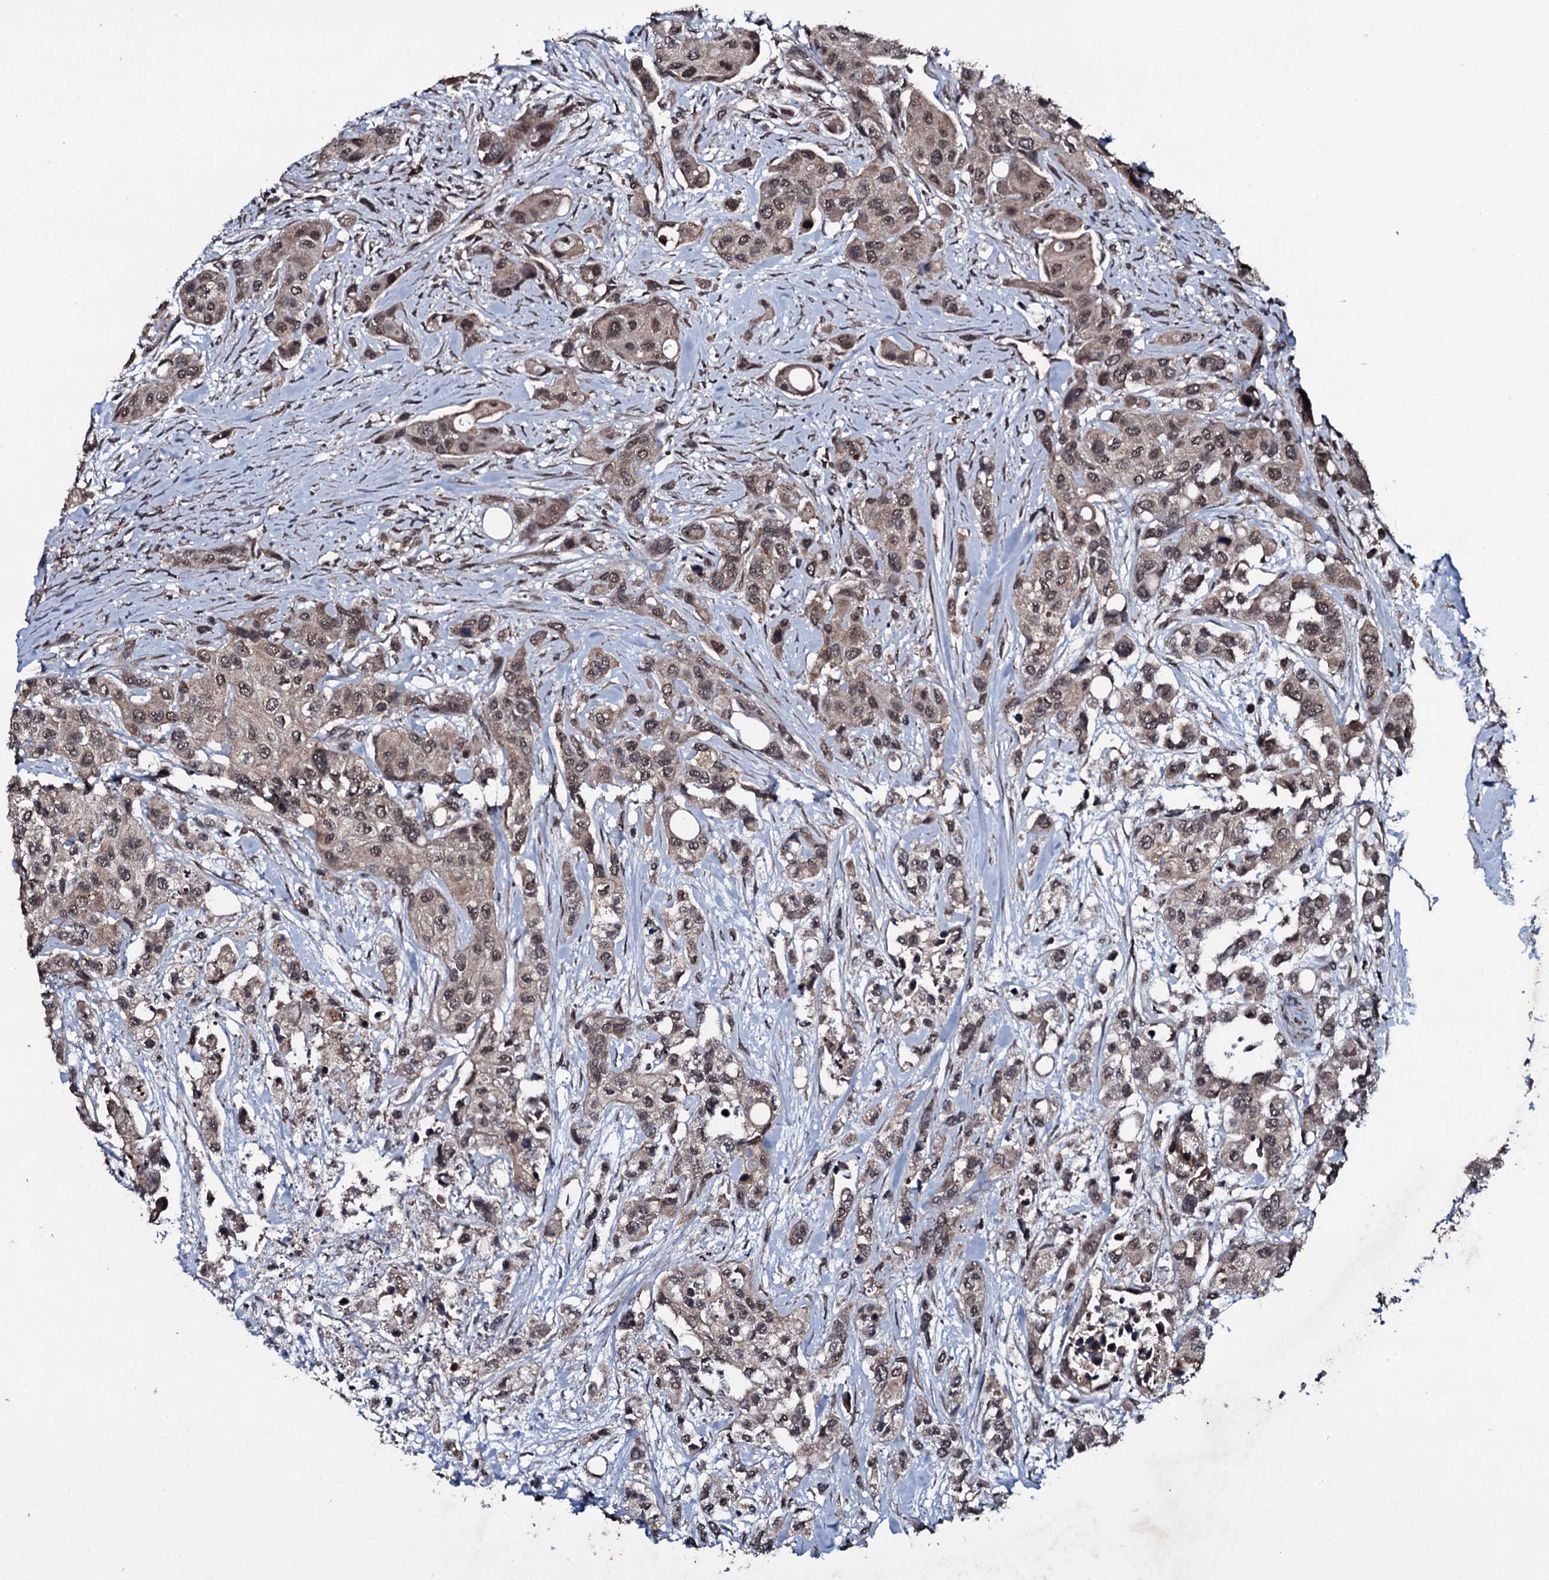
{"staining": {"intensity": "moderate", "quantity": ">75%", "location": "cytoplasmic/membranous,nuclear"}, "tissue": "urothelial cancer", "cell_type": "Tumor cells", "image_type": "cancer", "snomed": [{"axis": "morphology", "description": "Normal tissue, NOS"}, {"axis": "morphology", "description": "Urothelial carcinoma, High grade"}, {"axis": "topography", "description": "Vascular tissue"}, {"axis": "topography", "description": "Urinary bladder"}], "caption": "Approximately >75% of tumor cells in urothelial carcinoma (high-grade) reveal moderate cytoplasmic/membranous and nuclear protein staining as visualized by brown immunohistochemical staining.", "gene": "MRPS31", "patient": {"sex": "female", "age": 56}}